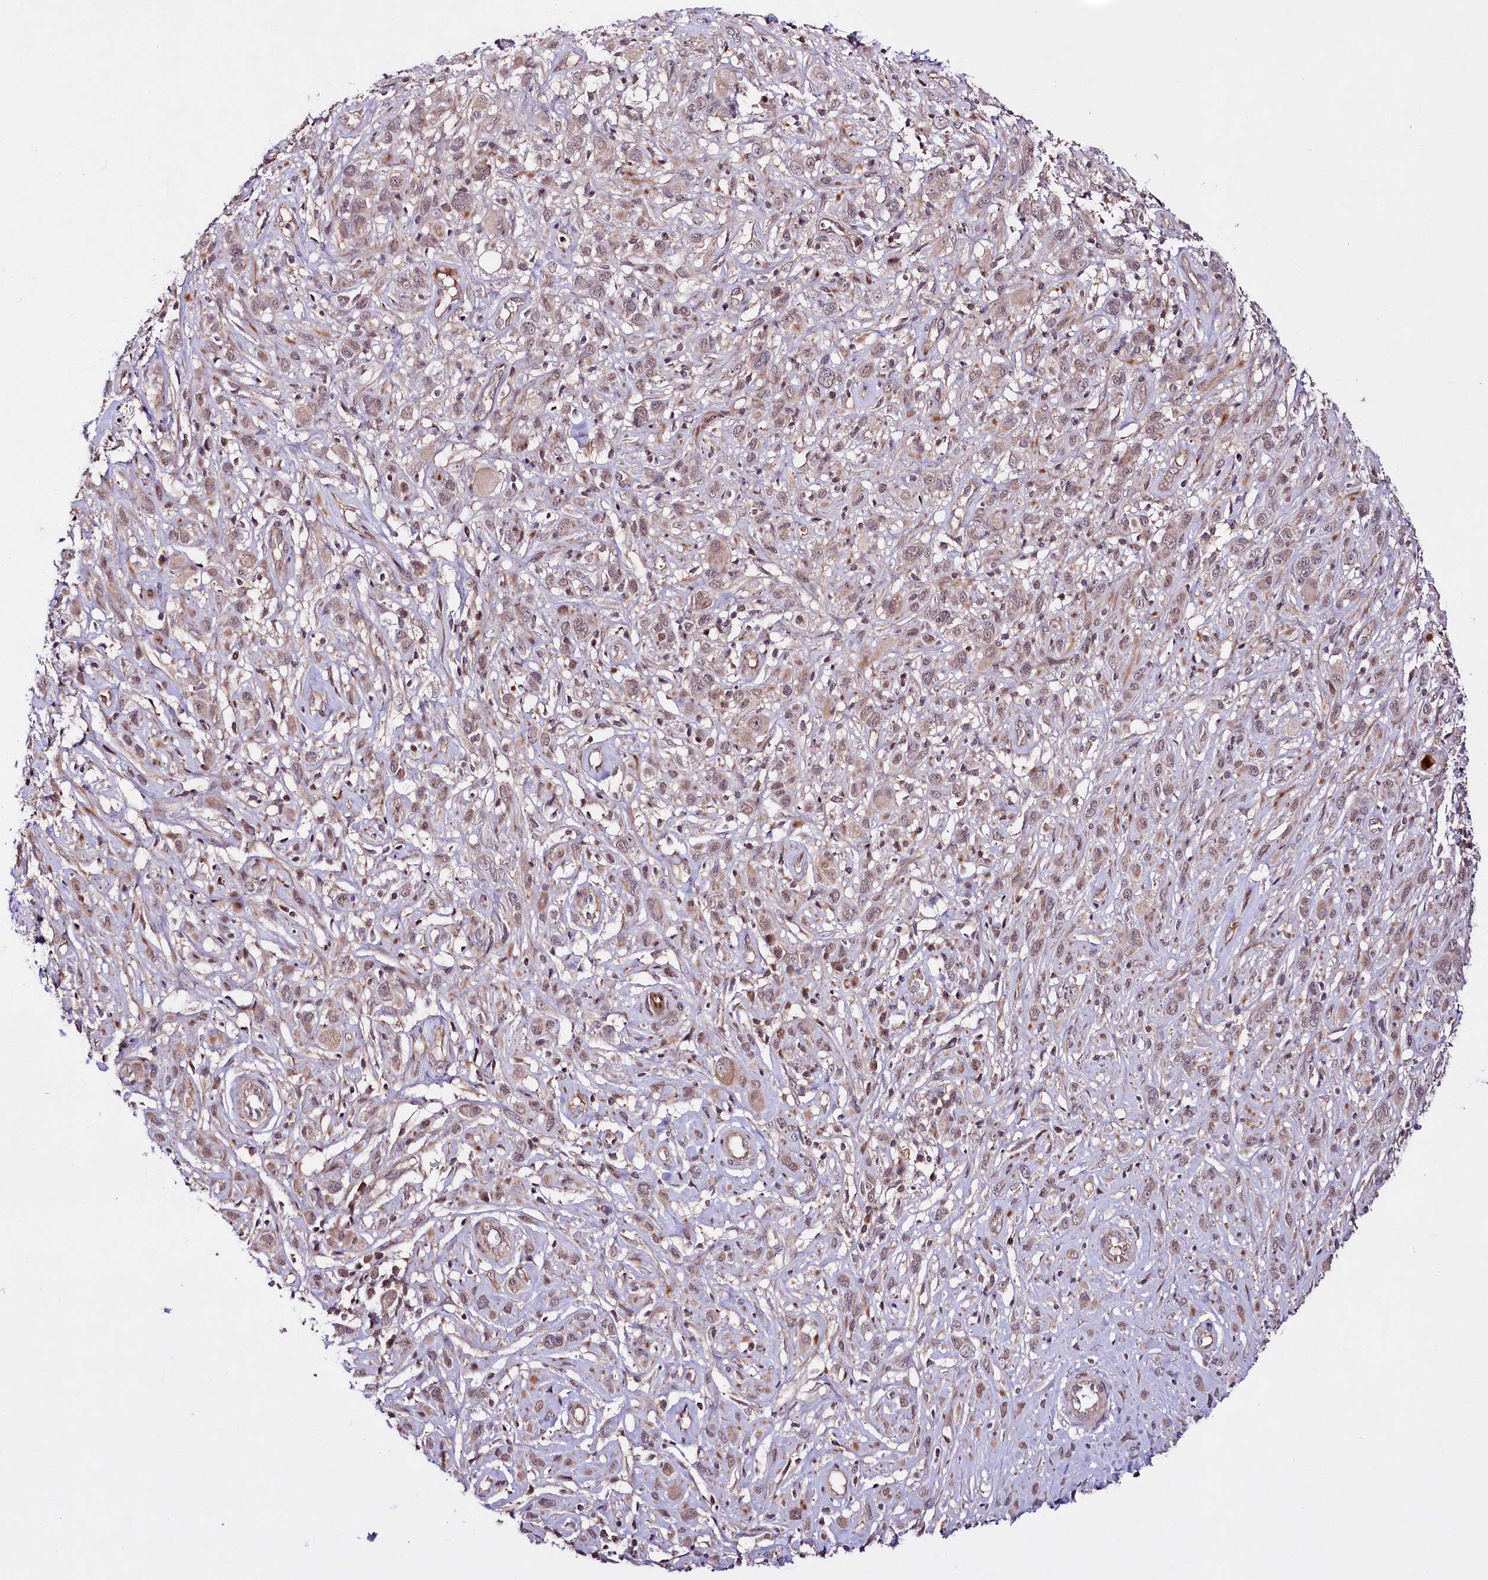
{"staining": {"intensity": "moderate", "quantity": "25%-75%", "location": "cytoplasmic/membranous,nuclear"}, "tissue": "melanoma", "cell_type": "Tumor cells", "image_type": "cancer", "snomed": [{"axis": "morphology", "description": "Malignant melanoma, NOS"}, {"axis": "topography", "description": "Skin of trunk"}], "caption": "Immunohistochemistry photomicrograph of neoplastic tissue: malignant melanoma stained using immunohistochemistry (IHC) demonstrates medium levels of moderate protein expression localized specifically in the cytoplasmic/membranous and nuclear of tumor cells, appearing as a cytoplasmic/membranous and nuclear brown color.", "gene": "TAFAZZIN", "patient": {"sex": "male", "age": 71}}